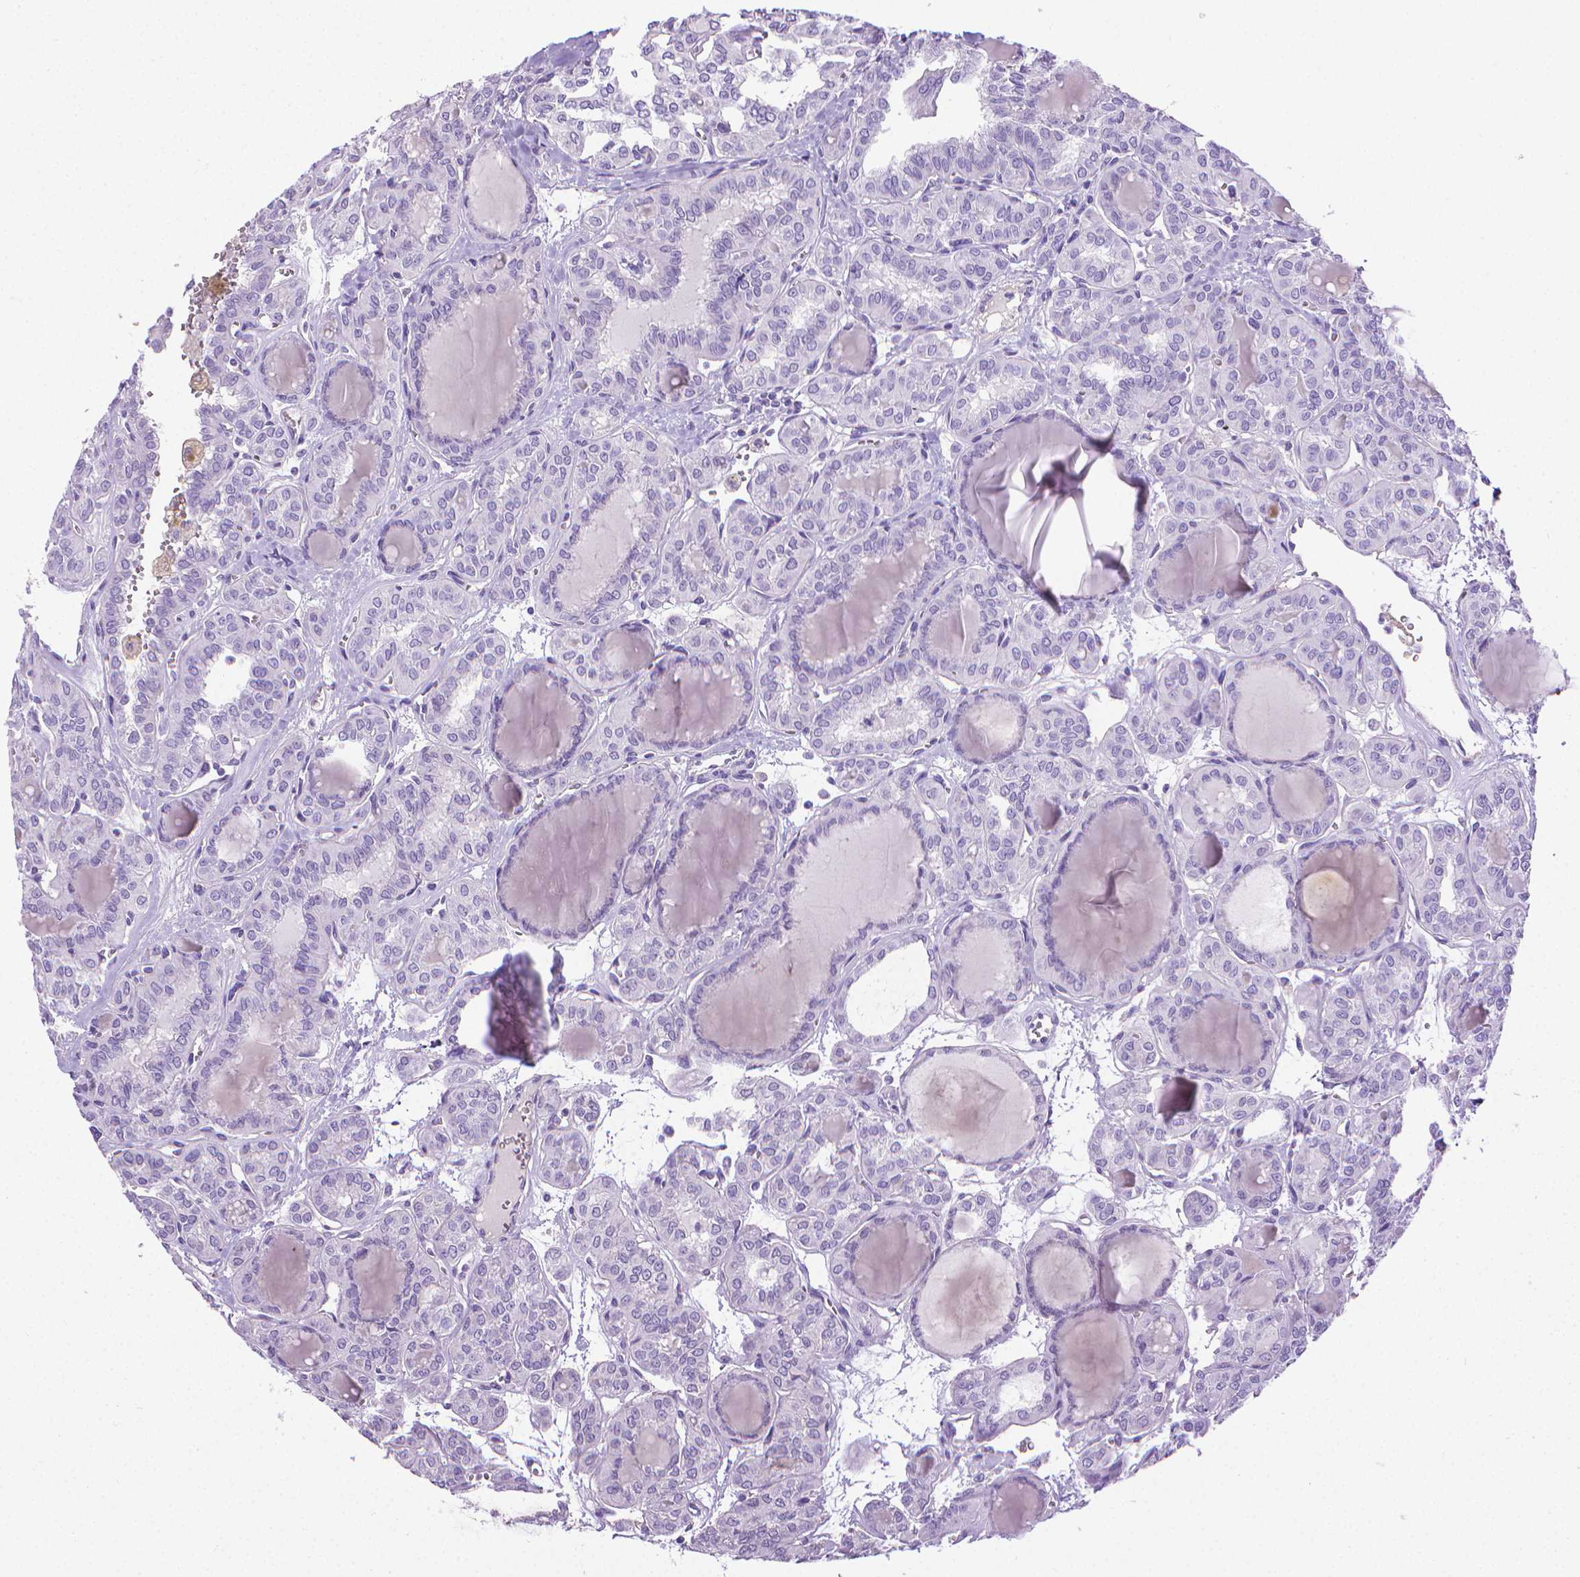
{"staining": {"intensity": "negative", "quantity": "none", "location": "none"}, "tissue": "thyroid cancer", "cell_type": "Tumor cells", "image_type": "cancer", "snomed": [{"axis": "morphology", "description": "Papillary adenocarcinoma, NOS"}, {"axis": "topography", "description": "Thyroid gland"}], "caption": "This is an immunohistochemistry (IHC) histopathology image of thyroid cancer (papillary adenocarcinoma). There is no expression in tumor cells.", "gene": "PNMA2", "patient": {"sex": "female", "age": 41}}